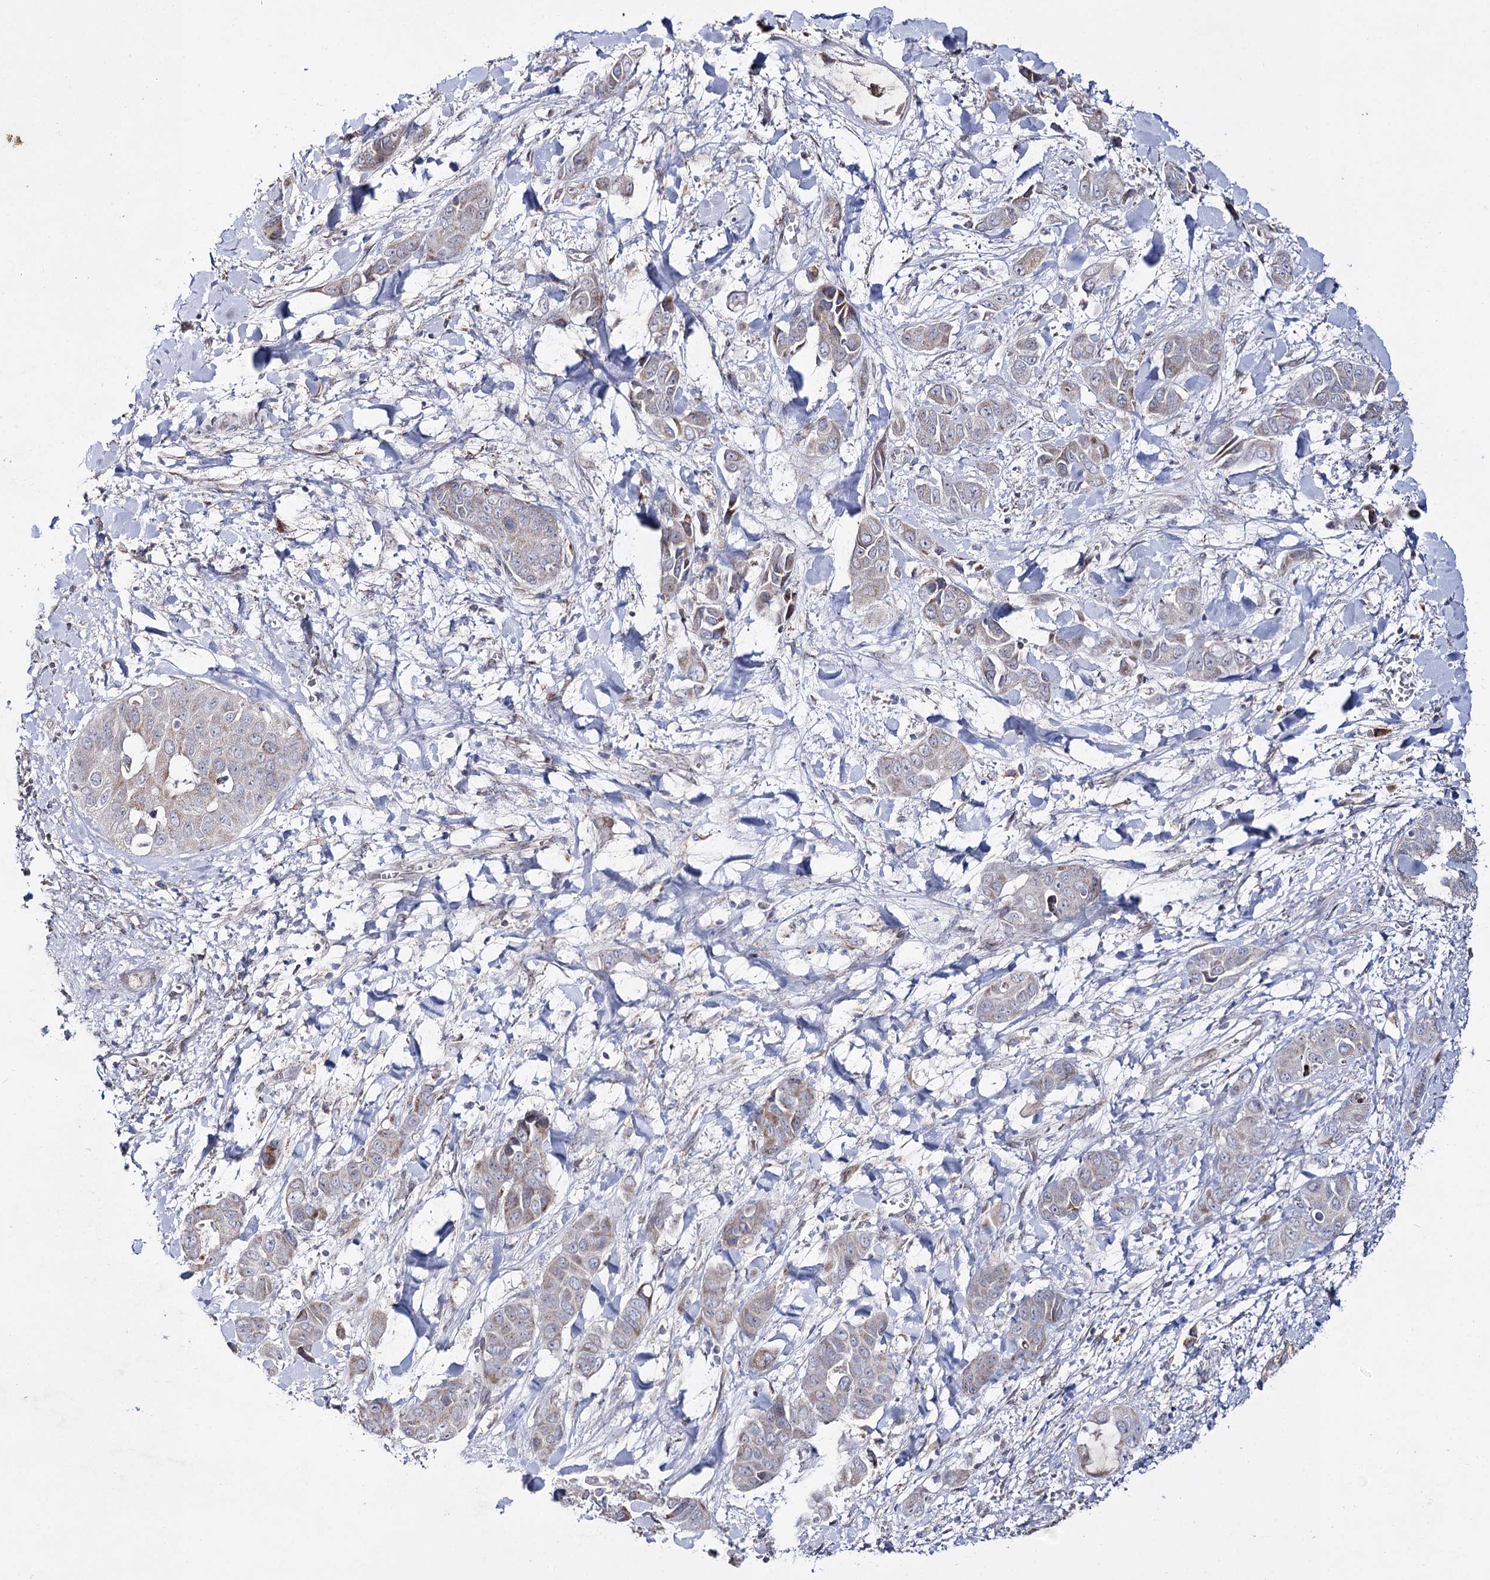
{"staining": {"intensity": "negative", "quantity": "none", "location": "none"}, "tissue": "liver cancer", "cell_type": "Tumor cells", "image_type": "cancer", "snomed": [{"axis": "morphology", "description": "Cholangiocarcinoma"}, {"axis": "topography", "description": "Liver"}], "caption": "Liver cholangiocarcinoma was stained to show a protein in brown. There is no significant staining in tumor cells. Nuclei are stained in blue.", "gene": "C11orf80", "patient": {"sex": "female", "age": 52}}